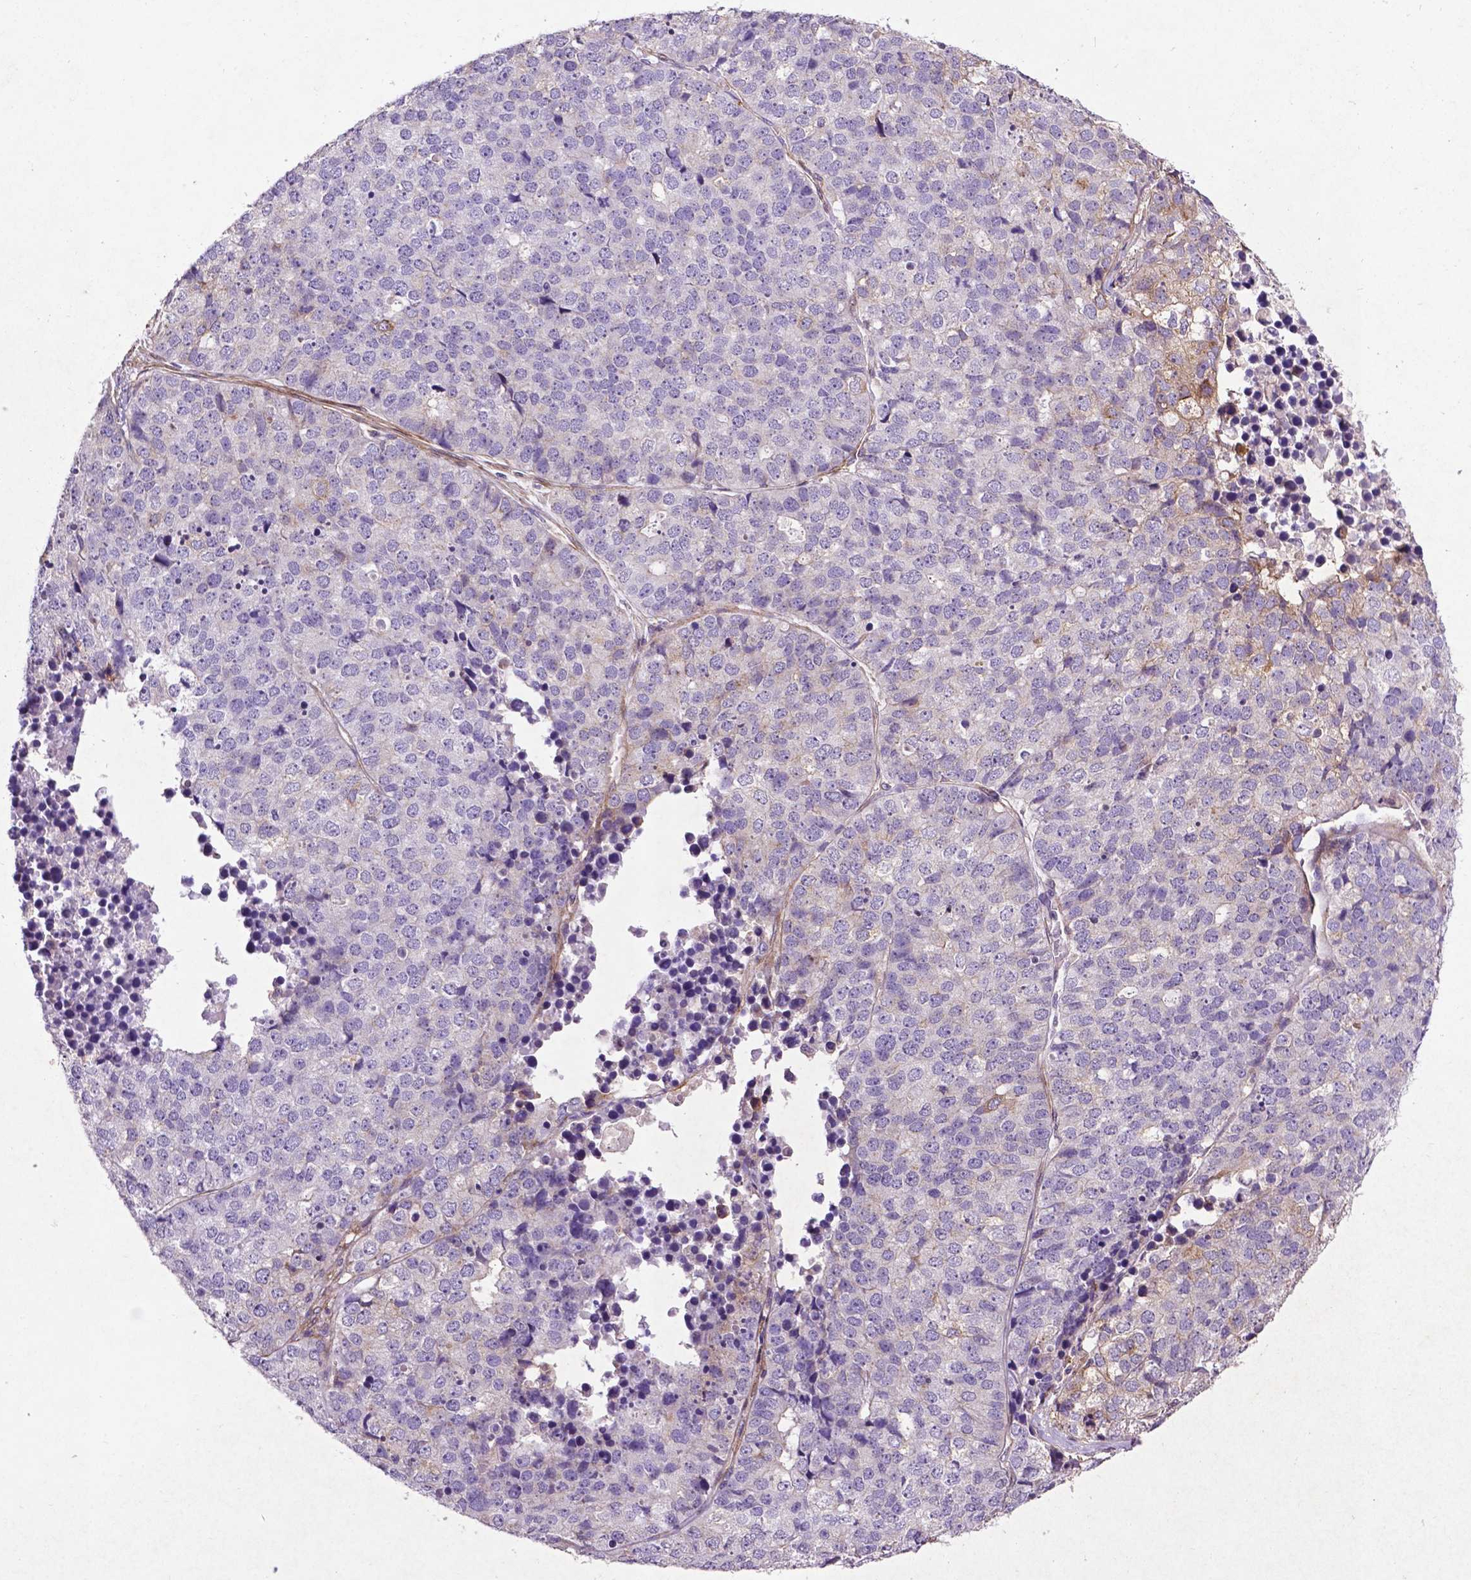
{"staining": {"intensity": "negative", "quantity": "none", "location": "none"}, "tissue": "stomach cancer", "cell_type": "Tumor cells", "image_type": "cancer", "snomed": [{"axis": "morphology", "description": "Adenocarcinoma, NOS"}, {"axis": "topography", "description": "Stomach"}], "caption": "High power microscopy photomicrograph of an immunohistochemistry image of stomach cancer (adenocarcinoma), revealing no significant staining in tumor cells. The staining was performed using DAB (3,3'-diaminobenzidine) to visualize the protein expression in brown, while the nuclei were stained in blue with hematoxylin (Magnification: 20x).", "gene": "RRAS", "patient": {"sex": "male", "age": 69}}